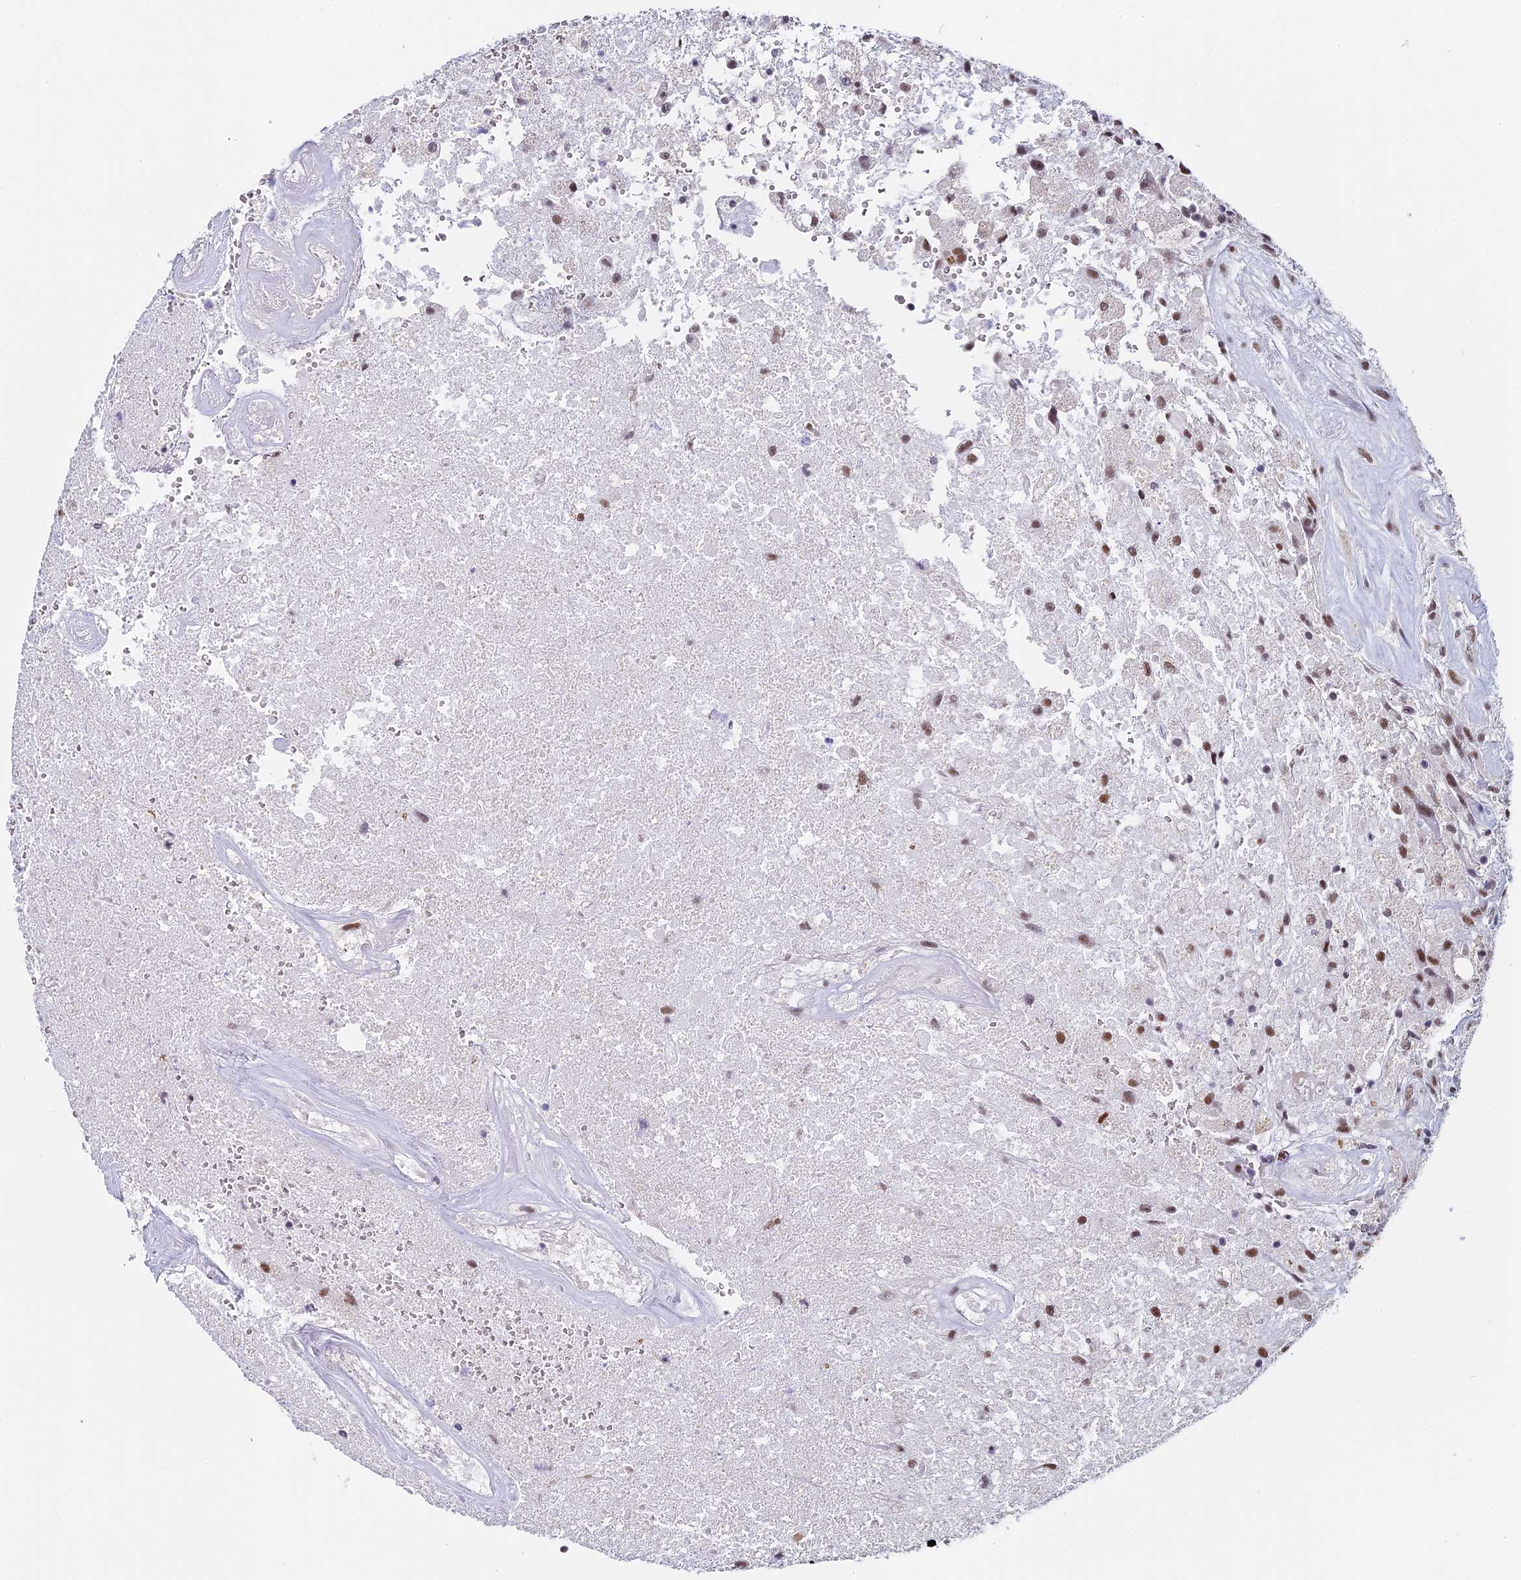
{"staining": {"intensity": "moderate", "quantity": ">75%", "location": "nuclear"}, "tissue": "glioma", "cell_type": "Tumor cells", "image_type": "cancer", "snomed": [{"axis": "morphology", "description": "Glioma, malignant, High grade"}, {"axis": "topography", "description": "Brain"}], "caption": "Malignant glioma (high-grade) stained for a protein (brown) exhibits moderate nuclear positive positivity in approximately >75% of tumor cells.", "gene": "CD2BP2", "patient": {"sex": "male", "age": 56}}